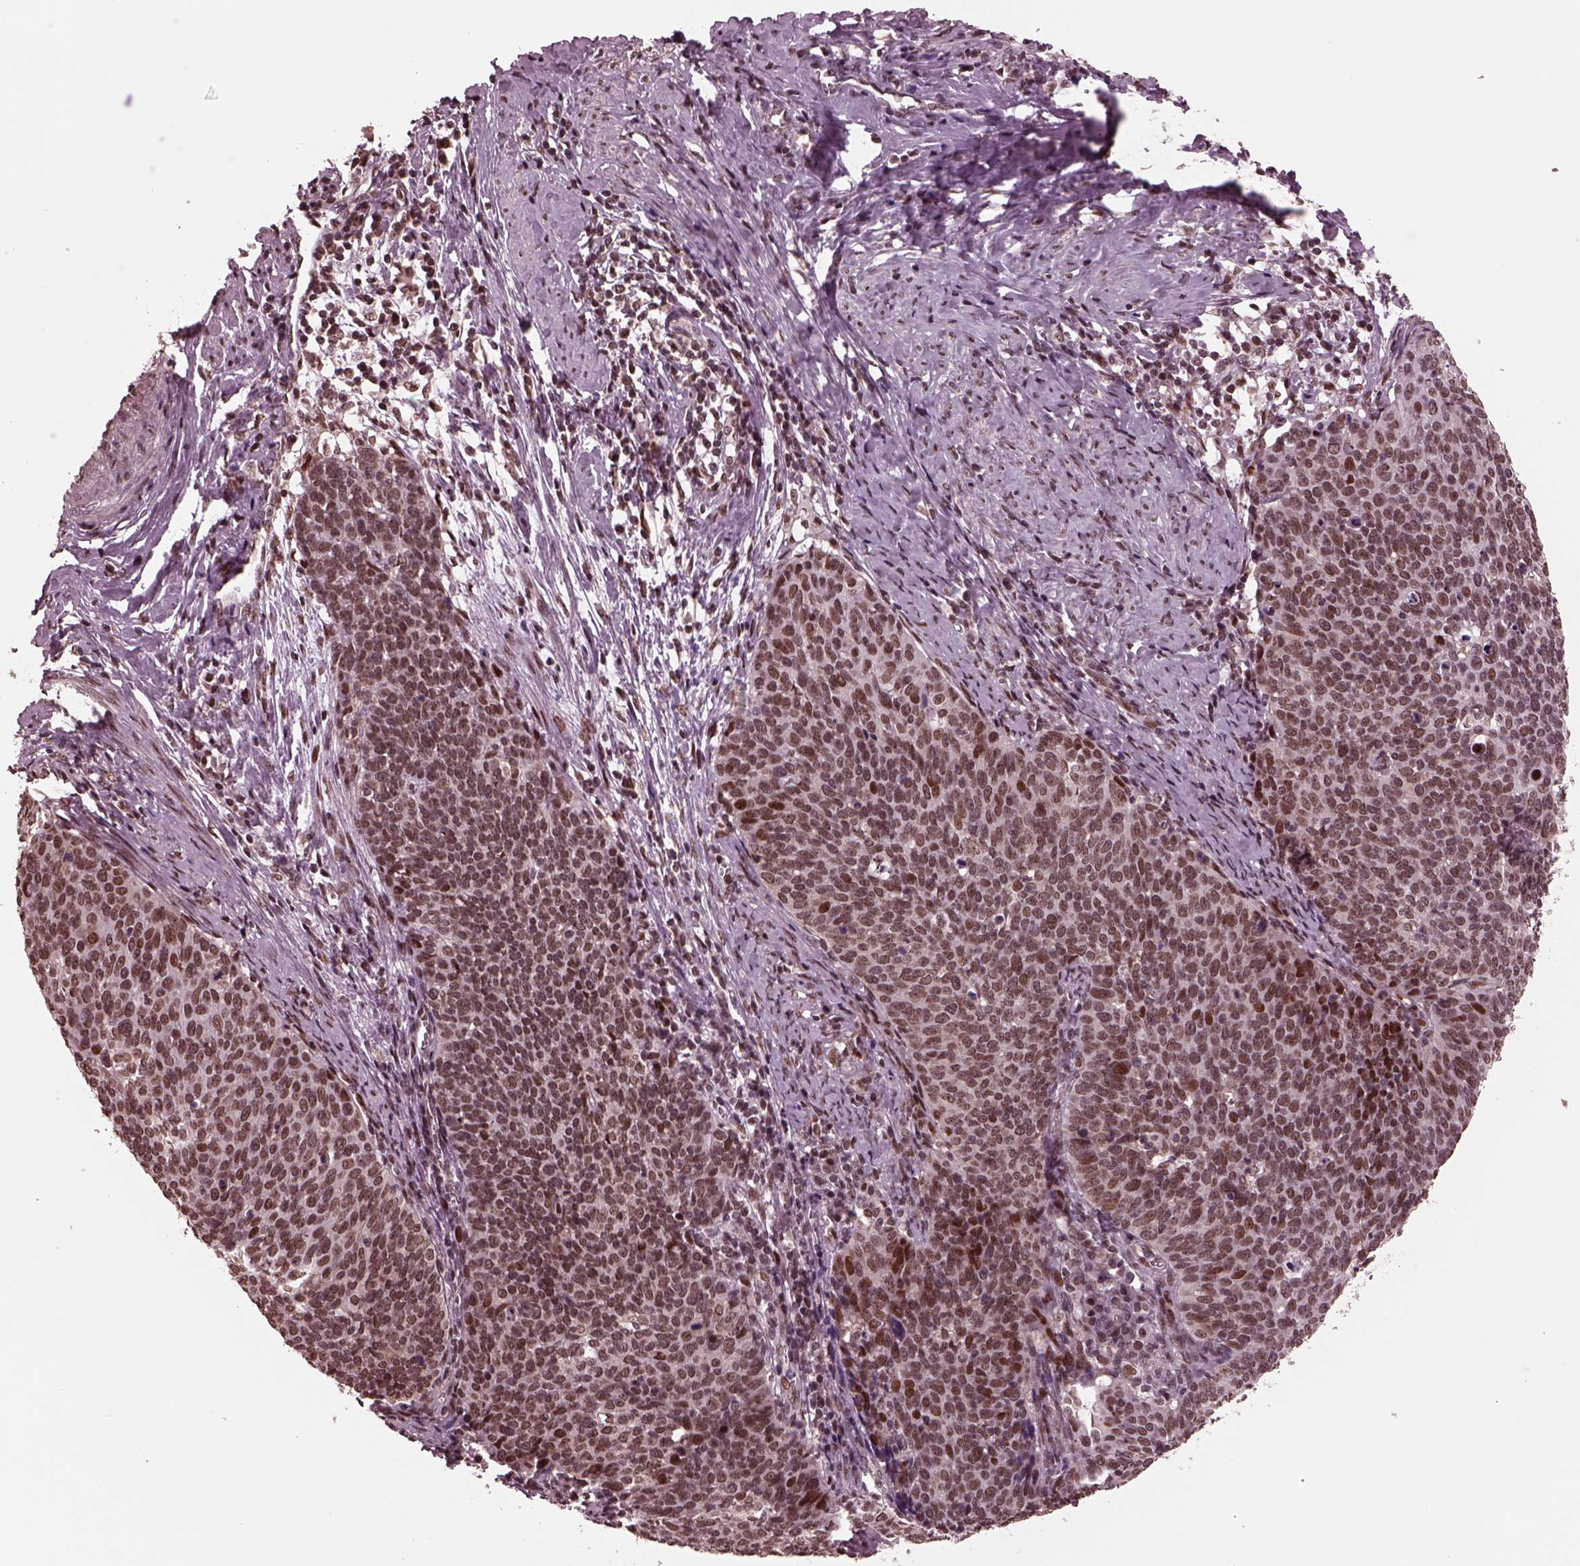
{"staining": {"intensity": "moderate", "quantity": "25%-75%", "location": "nuclear"}, "tissue": "cervical cancer", "cell_type": "Tumor cells", "image_type": "cancer", "snomed": [{"axis": "morphology", "description": "Normal tissue, NOS"}, {"axis": "morphology", "description": "Squamous cell carcinoma, NOS"}, {"axis": "topography", "description": "Cervix"}], "caption": "A medium amount of moderate nuclear expression is appreciated in approximately 25%-75% of tumor cells in cervical squamous cell carcinoma tissue.", "gene": "NAP1L5", "patient": {"sex": "female", "age": 39}}